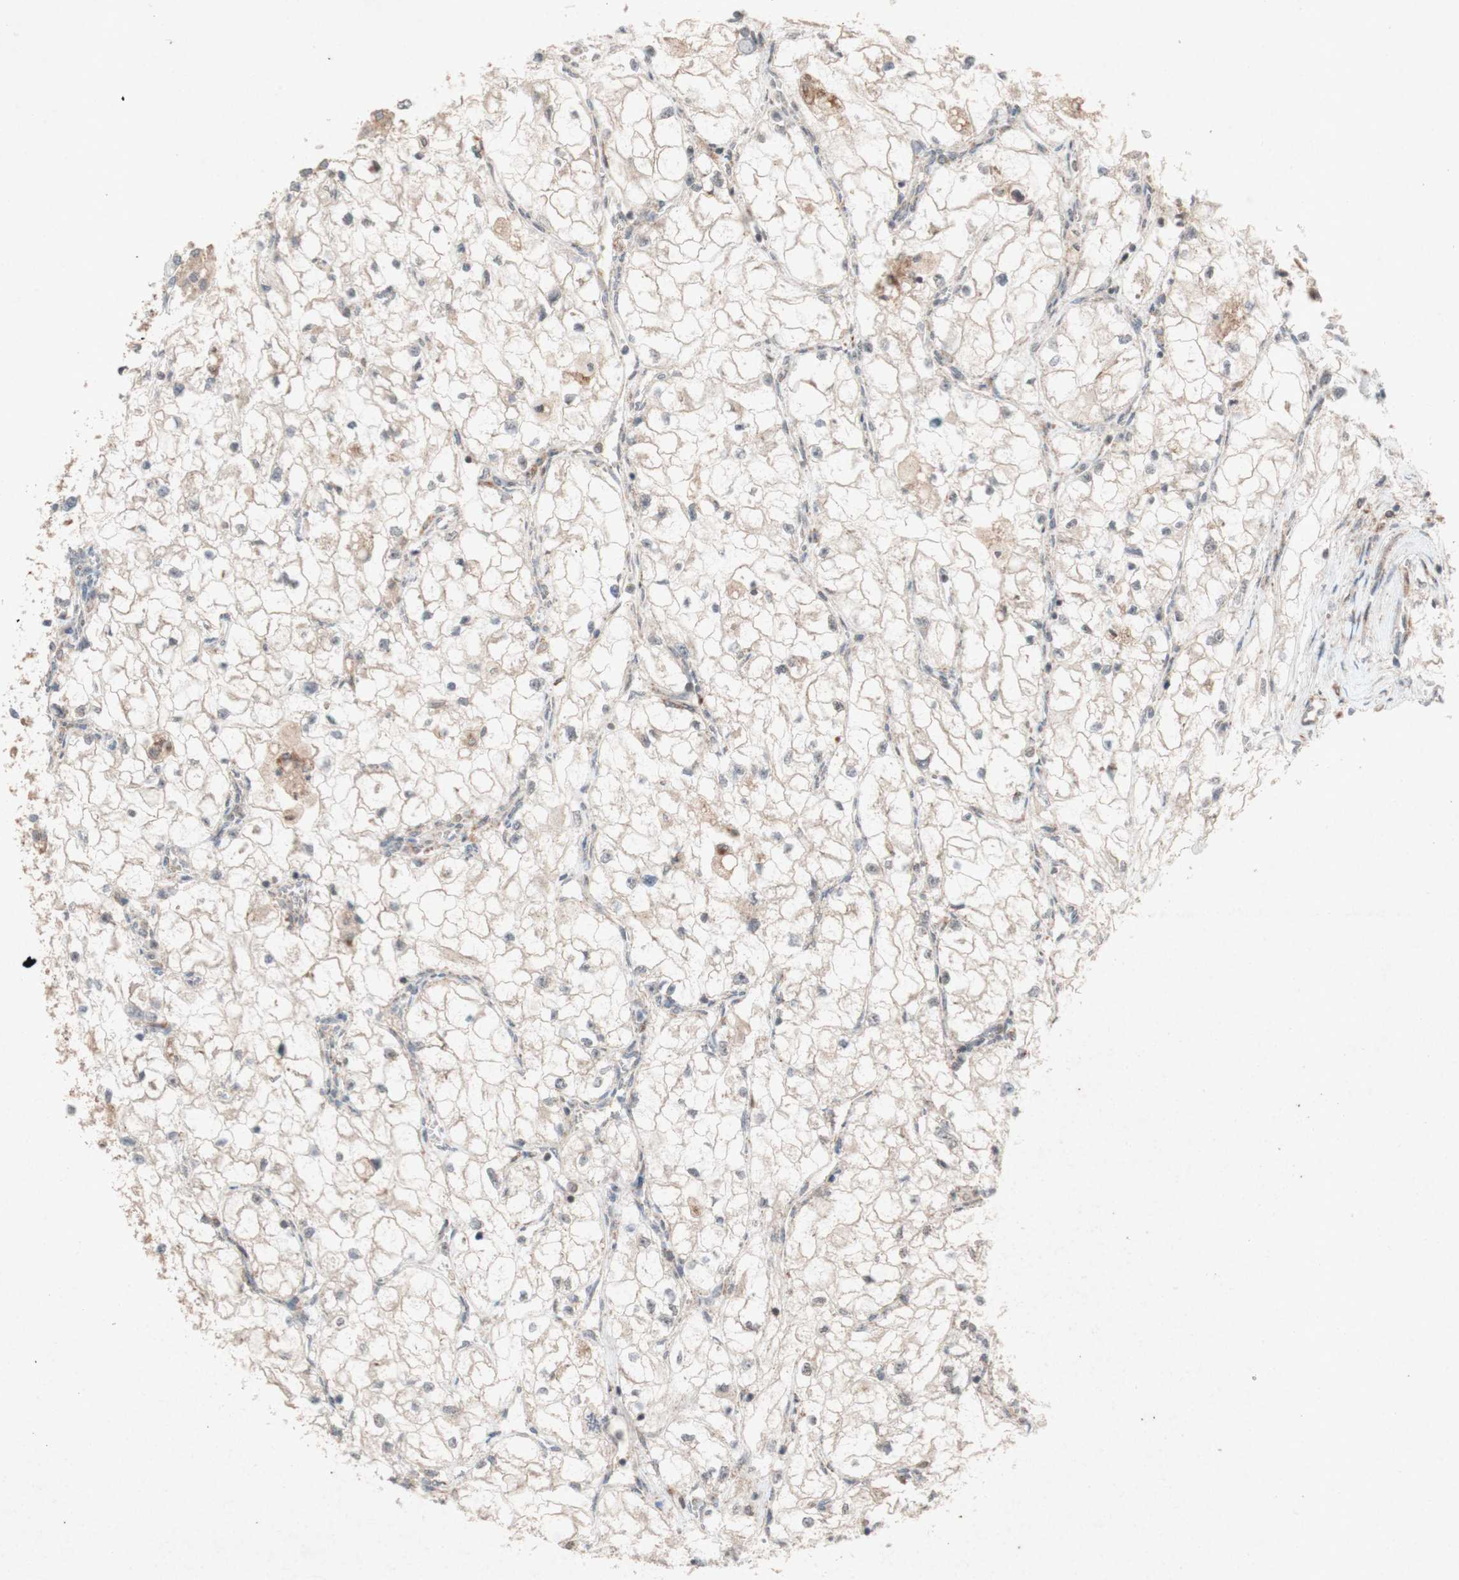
{"staining": {"intensity": "weak", "quantity": ">75%", "location": "cytoplasmic/membranous"}, "tissue": "renal cancer", "cell_type": "Tumor cells", "image_type": "cancer", "snomed": [{"axis": "morphology", "description": "Adenocarcinoma, NOS"}, {"axis": "topography", "description": "Kidney"}], "caption": "A micrograph showing weak cytoplasmic/membranous staining in about >75% of tumor cells in renal cancer (adenocarcinoma), as visualized by brown immunohistochemical staining.", "gene": "ATP6V1F", "patient": {"sex": "female", "age": 70}}